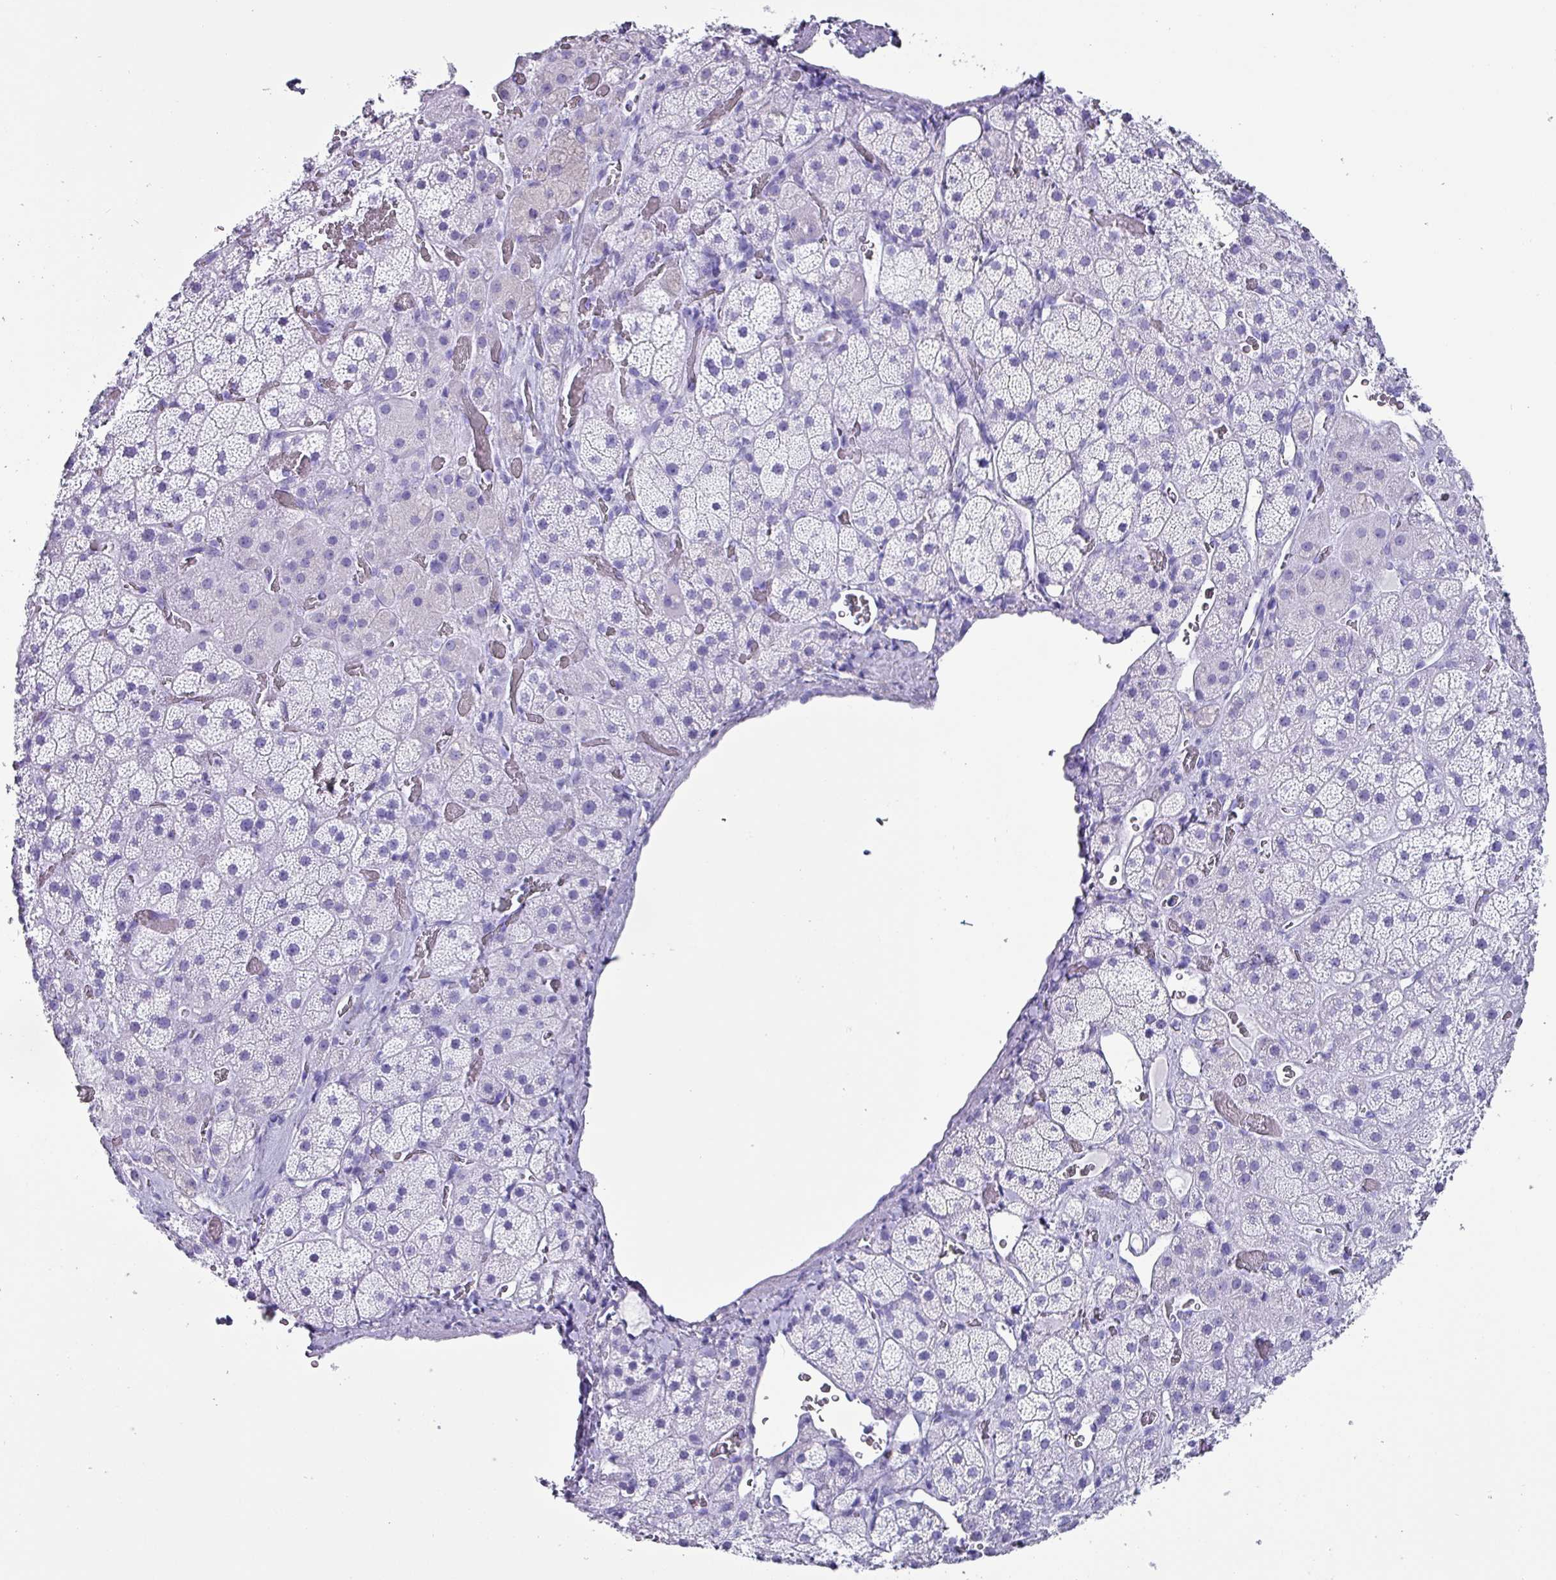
{"staining": {"intensity": "negative", "quantity": "none", "location": "none"}, "tissue": "adrenal gland", "cell_type": "Glandular cells", "image_type": "normal", "snomed": [{"axis": "morphology", "description": "Normal tissue, NOS"}, {"axis": "topography", "description": "Adrenal gland"}], "caption": "High magnification brightfield microscopy of benign adrenal gland stained with DAB (3,3'-diaminobenzidine) (brown) and counterstained with hematoxylin (blue): glandular cells show no significant staining. The staining is performed using DAB brown chromogen with nuclei counter-stained in using hematoxylin.", "gene": "KRT6A", "patient": {"sex": "male", "age": 57}}